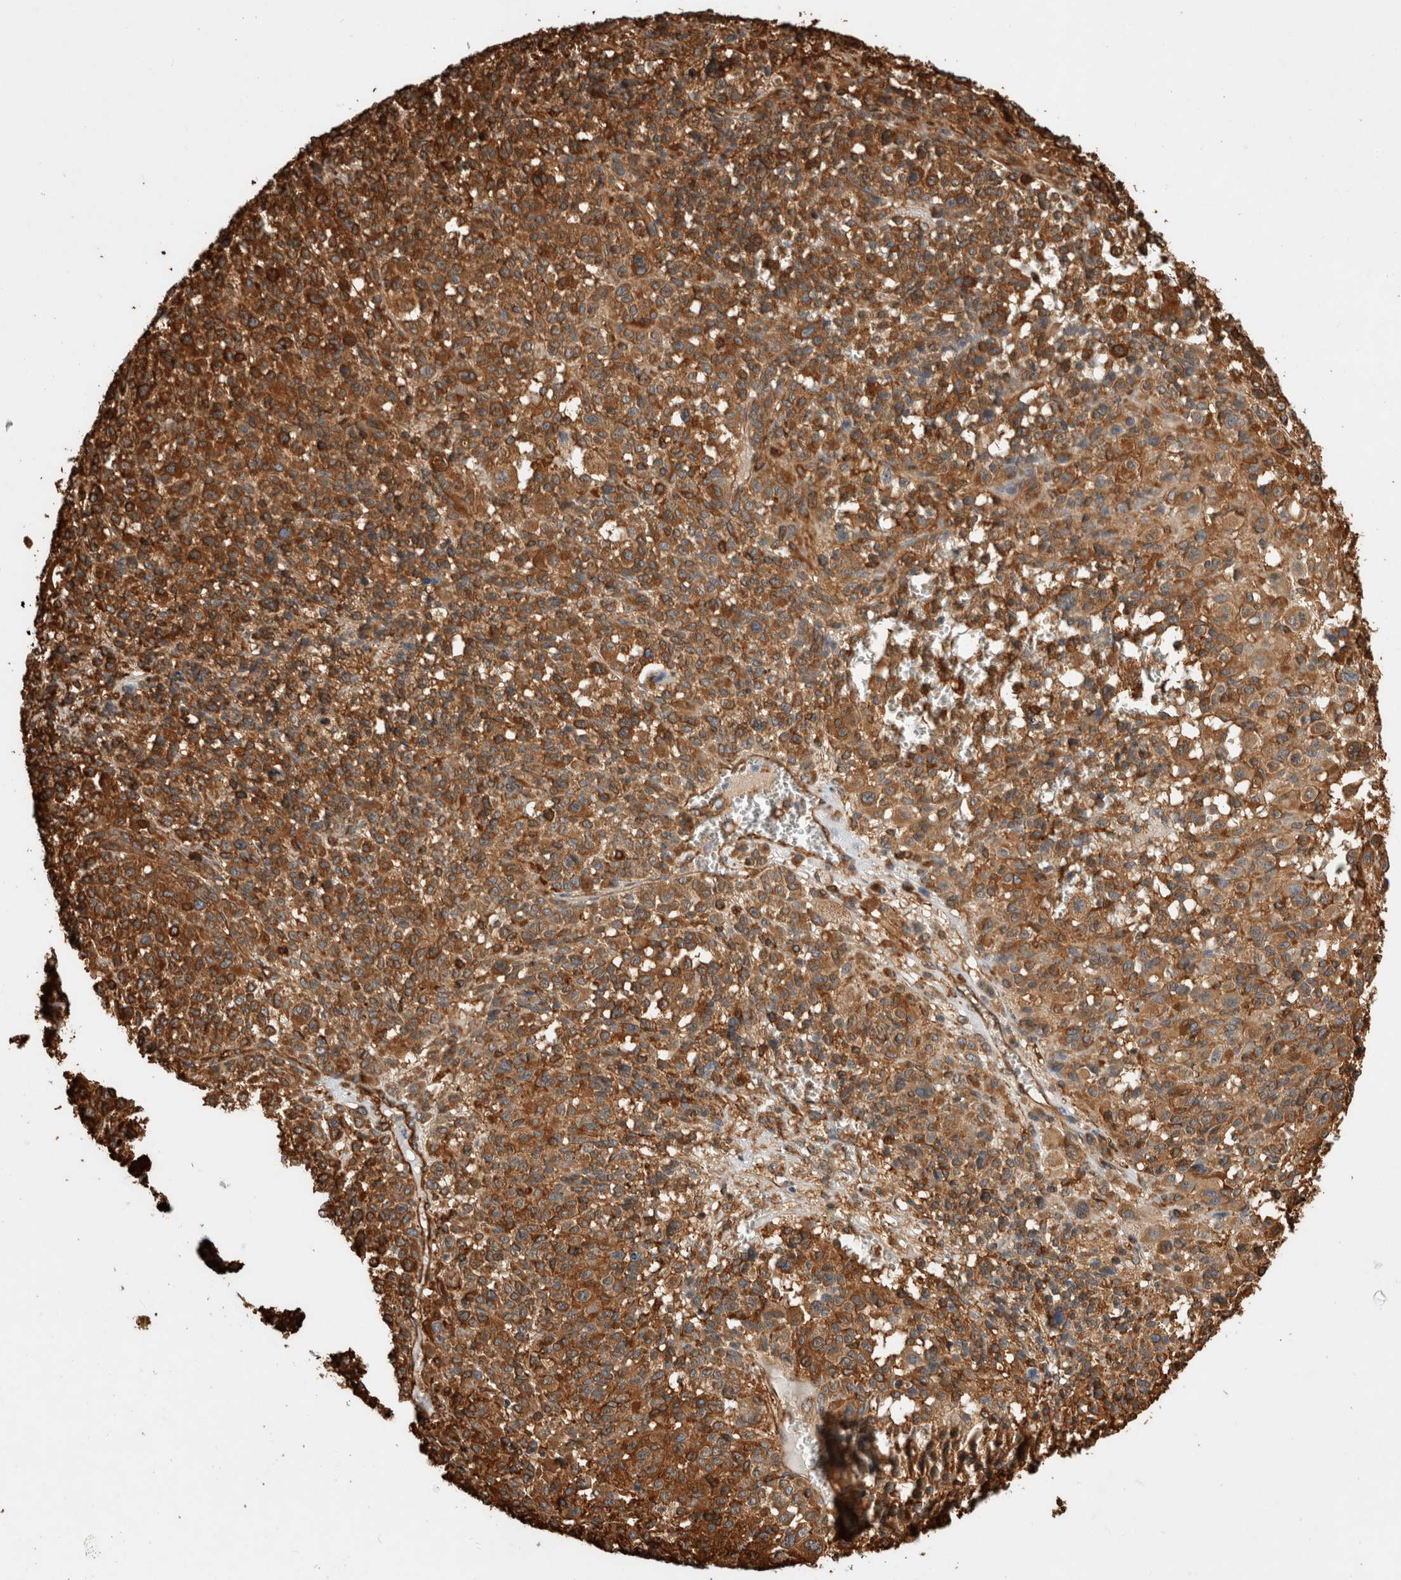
{"staining": {"intensity": "moderate", "quantity": ">75%", "location": "cytoplasmic/membranous"}, "tissue": "melanoma", "cell_type": "Tumor cells", "image_type": "cancer", "snomed": [{"axis": "morphology", "description": "Malignant melanoma, Metastatic site"}, {"axis": "topography", "description": "Skin"}], "caption": "The photomicrograph reveals staining of melanoma, revealing moderate cytoplasmic/membranous protein staining (brown color) within tumor cells. The protein is shown in brown color, while the nuclei are stained blue.", "gene": "ZNF397", "patient": {"sex": "female", "age": 74}}